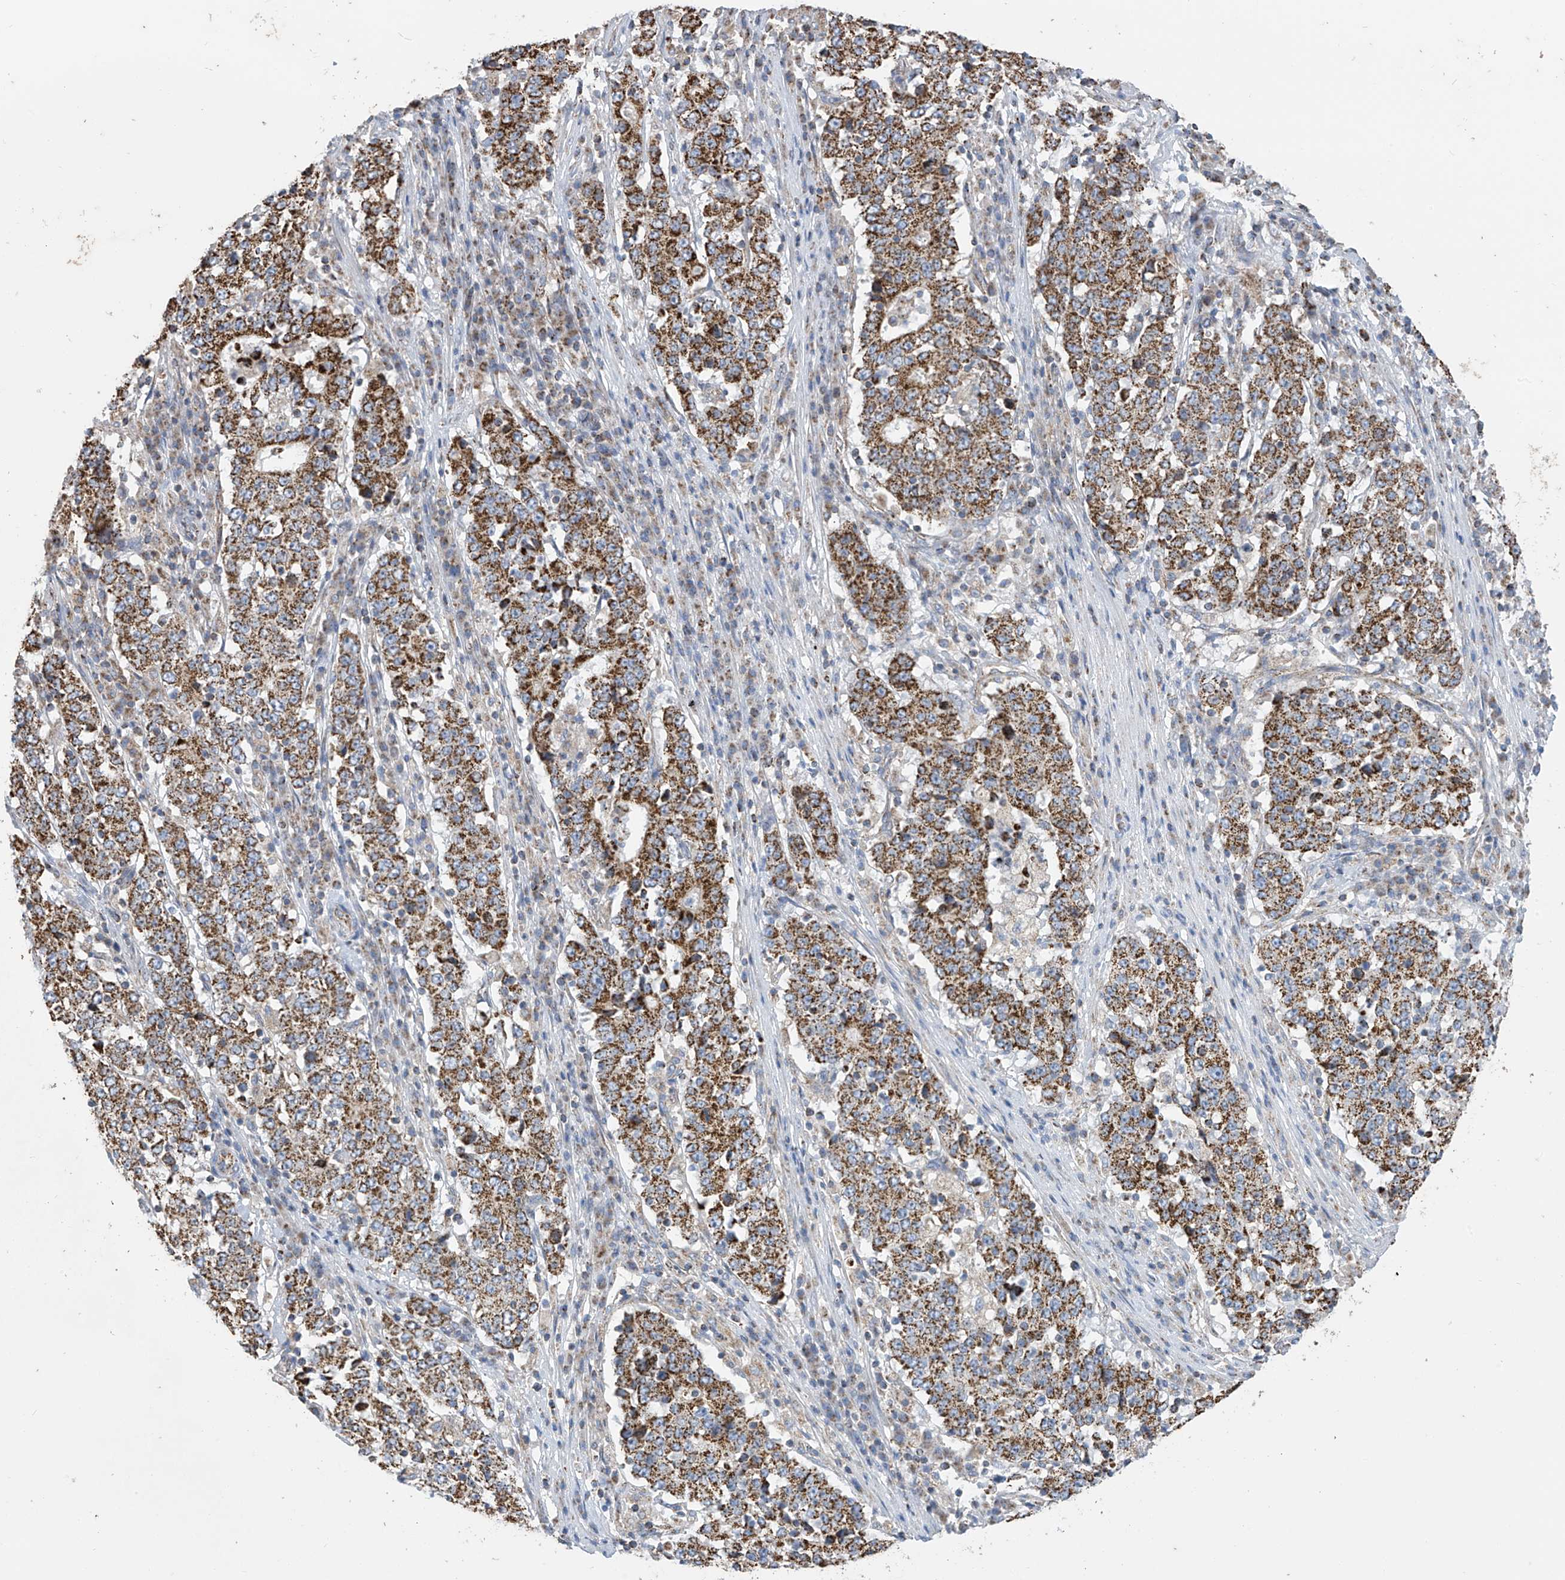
{"staining": {"intensity": "strong", "quantity": ">75%", "location": "cytoplasmic/membranous"}, "tissue": "stomach cancer", "cell_type": "Tumor cells", "image_type": "cancer", "snomed": [{"axis": "morphology", "description": "Adenocarcinoma, NOS"}, {"axis": "topography", "description": "Stomach"}], "caption": "There is high levels of strong cytoplasmic/membranous staining in tumor cells of stomach cancer, as demonstrated by immunohistochemical staining (brown color).", "gene": "PNPT1", "patient": {"sex": "male", "age": 59}}